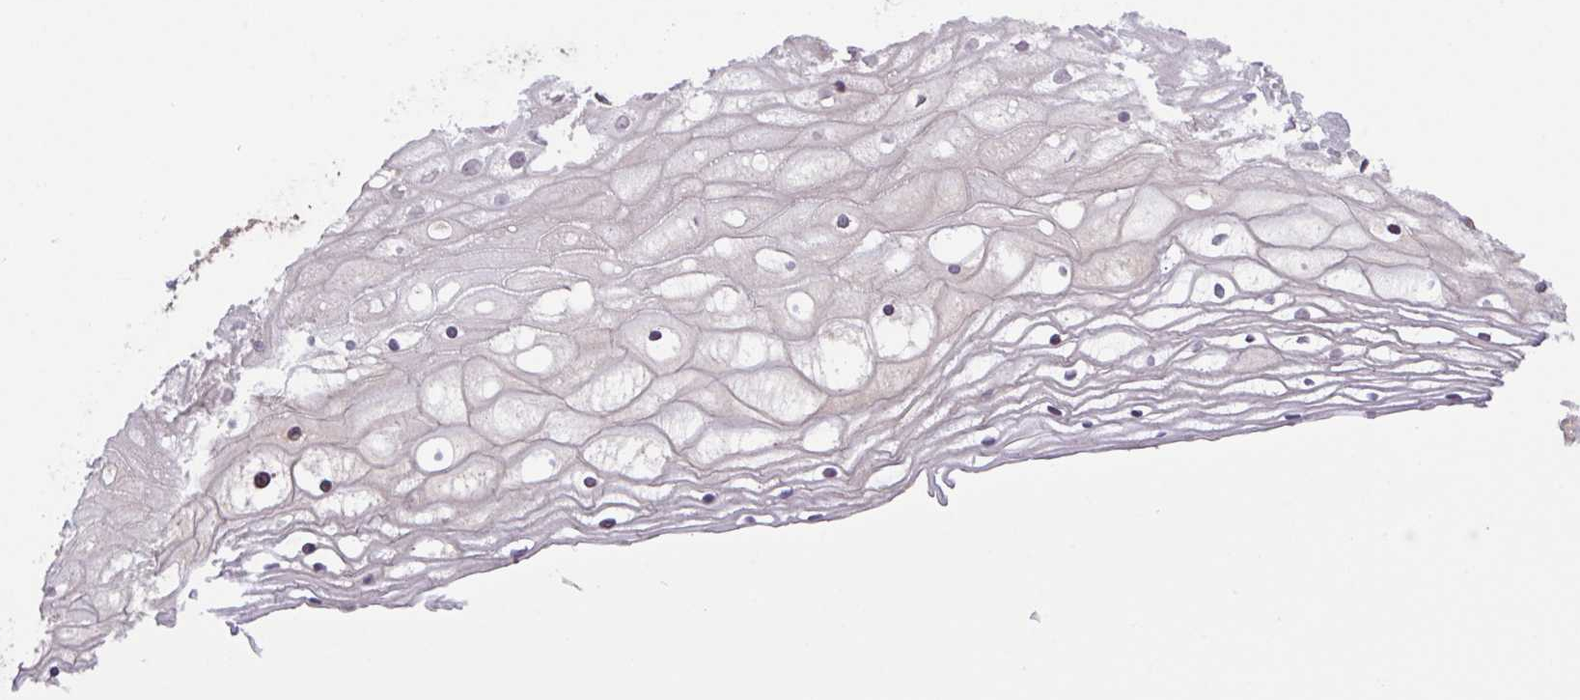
{"staining": {"intensity": "strong", "quantity": ">75%", "location": "cytoplasmic/membranous,nuclear"}, "tissue": "cervix", "cell_type": "Glandular cells", "image_type": "normal", "snomed": [{"axis": "morphology", "description": "Normal tissue, NOS"}, {"axis": "topography", "description": "Cervix"}], "caption": "Protein expression analysis of unremarkable cervix exhibits strong cytoplasmic/membranous,nuclear expression in approximately >75% of glandular cells.", "gene": "INTS10", "patient": {"sex": "female", "age": 36}}